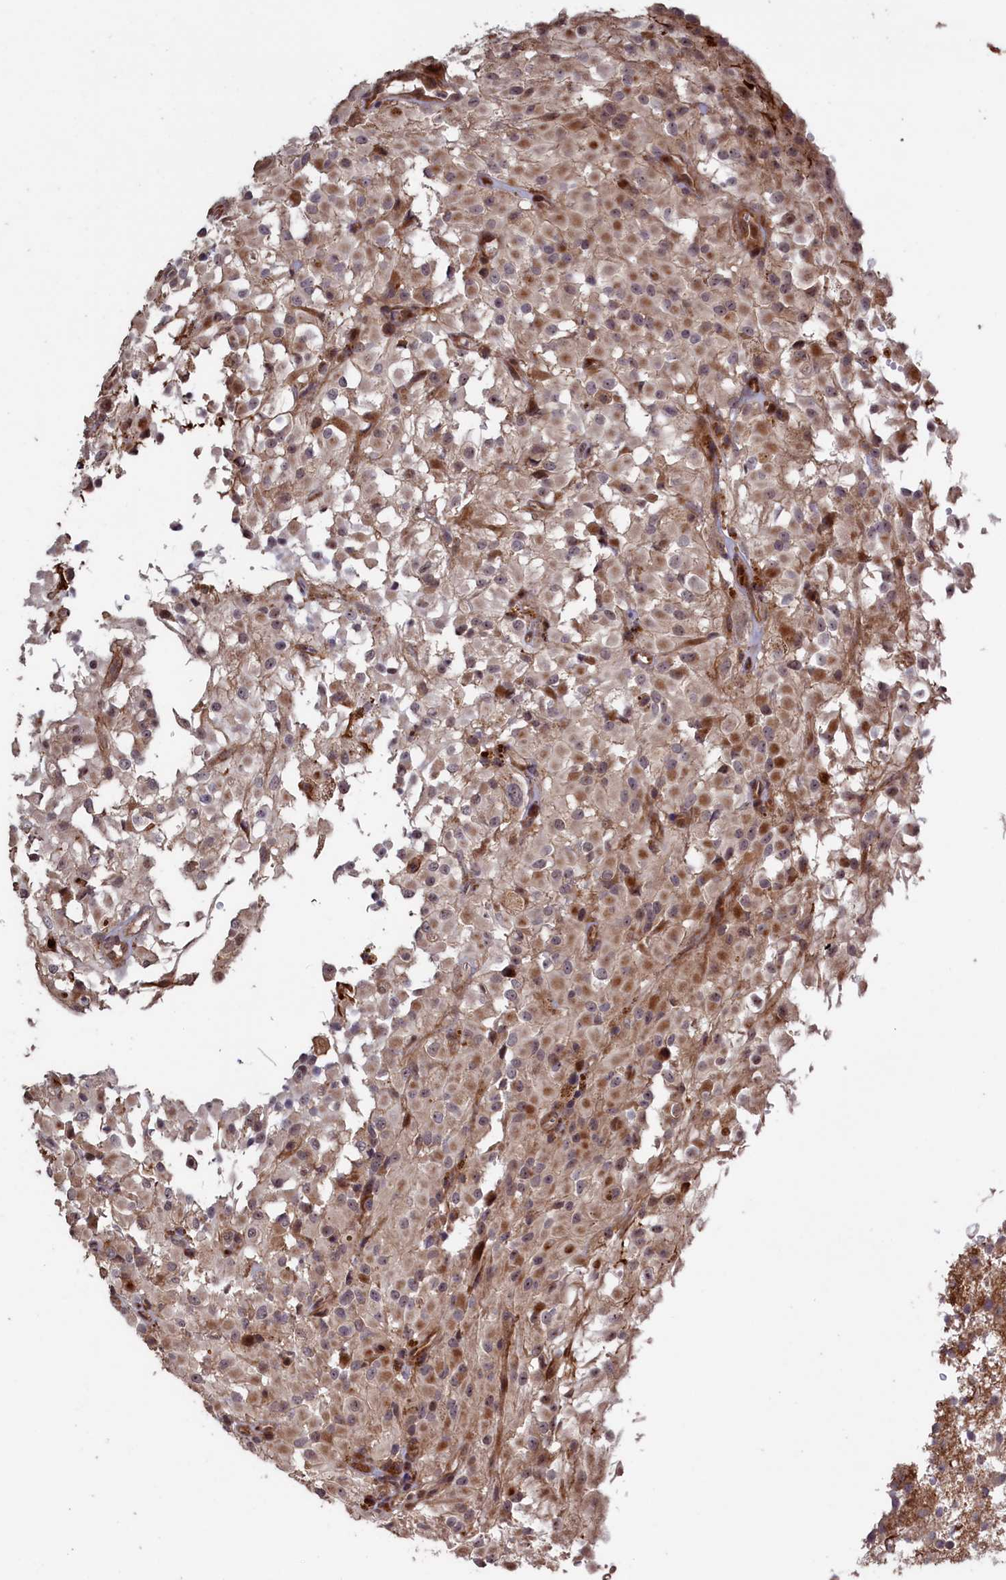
{"staining": {"intensity": "moderate", "quantity": "25%-75%", "location": "cytoplasmic/membranous"}, "tissue": "glioma", "cell_type": "Tumor cells", "image_type": "cancer", "snomed": [{"axis": "morphology", "description": "Glioma, malignant, High grade"}, {"axis": "topography", "description": "Brain"}], "caption": "This is a photomicrograph of immunohistochemistry staining of malignant glioma (high-grade), which shows moderate positivity in the cytoplasmic/membranous of tumor cells.", "gene": "LSG1", "patient": {"sex": "female", "age": 59}}